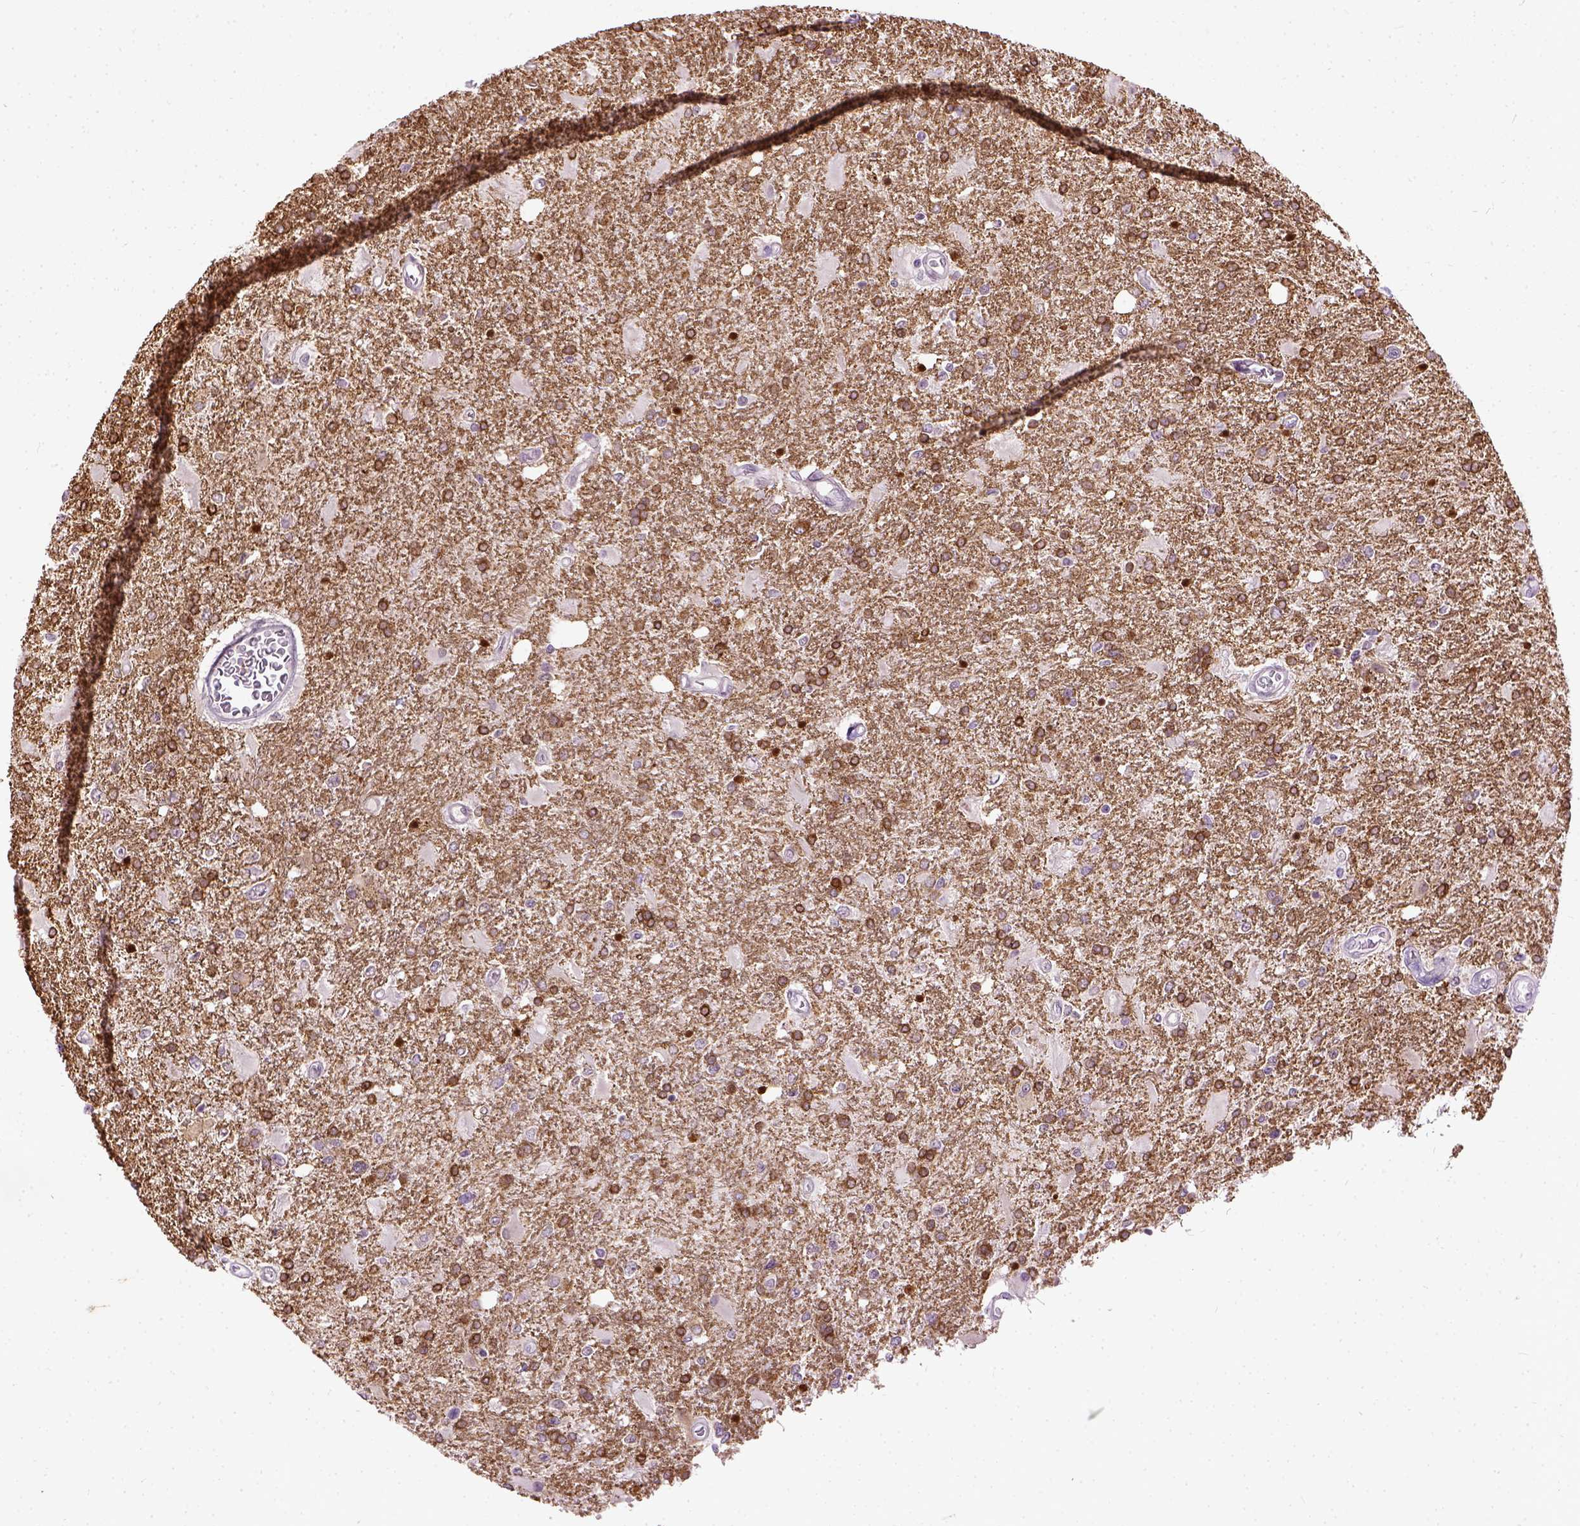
{"staining": {"intensity": "strong", "quantity": "25%-75%", "location": "cytoplasmic/membranous"}, "tissue": "glioma", "cell_type": "Tumor cells", "image_type": "cancer", "snomed": [{"axis": "morphology", "description": "Glioma, malignant, High grade"}, {"axis": "topography", "description": "Cerebral cortex"}], "caption": "The photomicrograph demonstrates staining of glioma, revealing strong cytoplasmic/membranous protein positivity (brown color) within tumor cells.", "gene": "MAPT", "patient": {"sex": "male", "age": 79}}